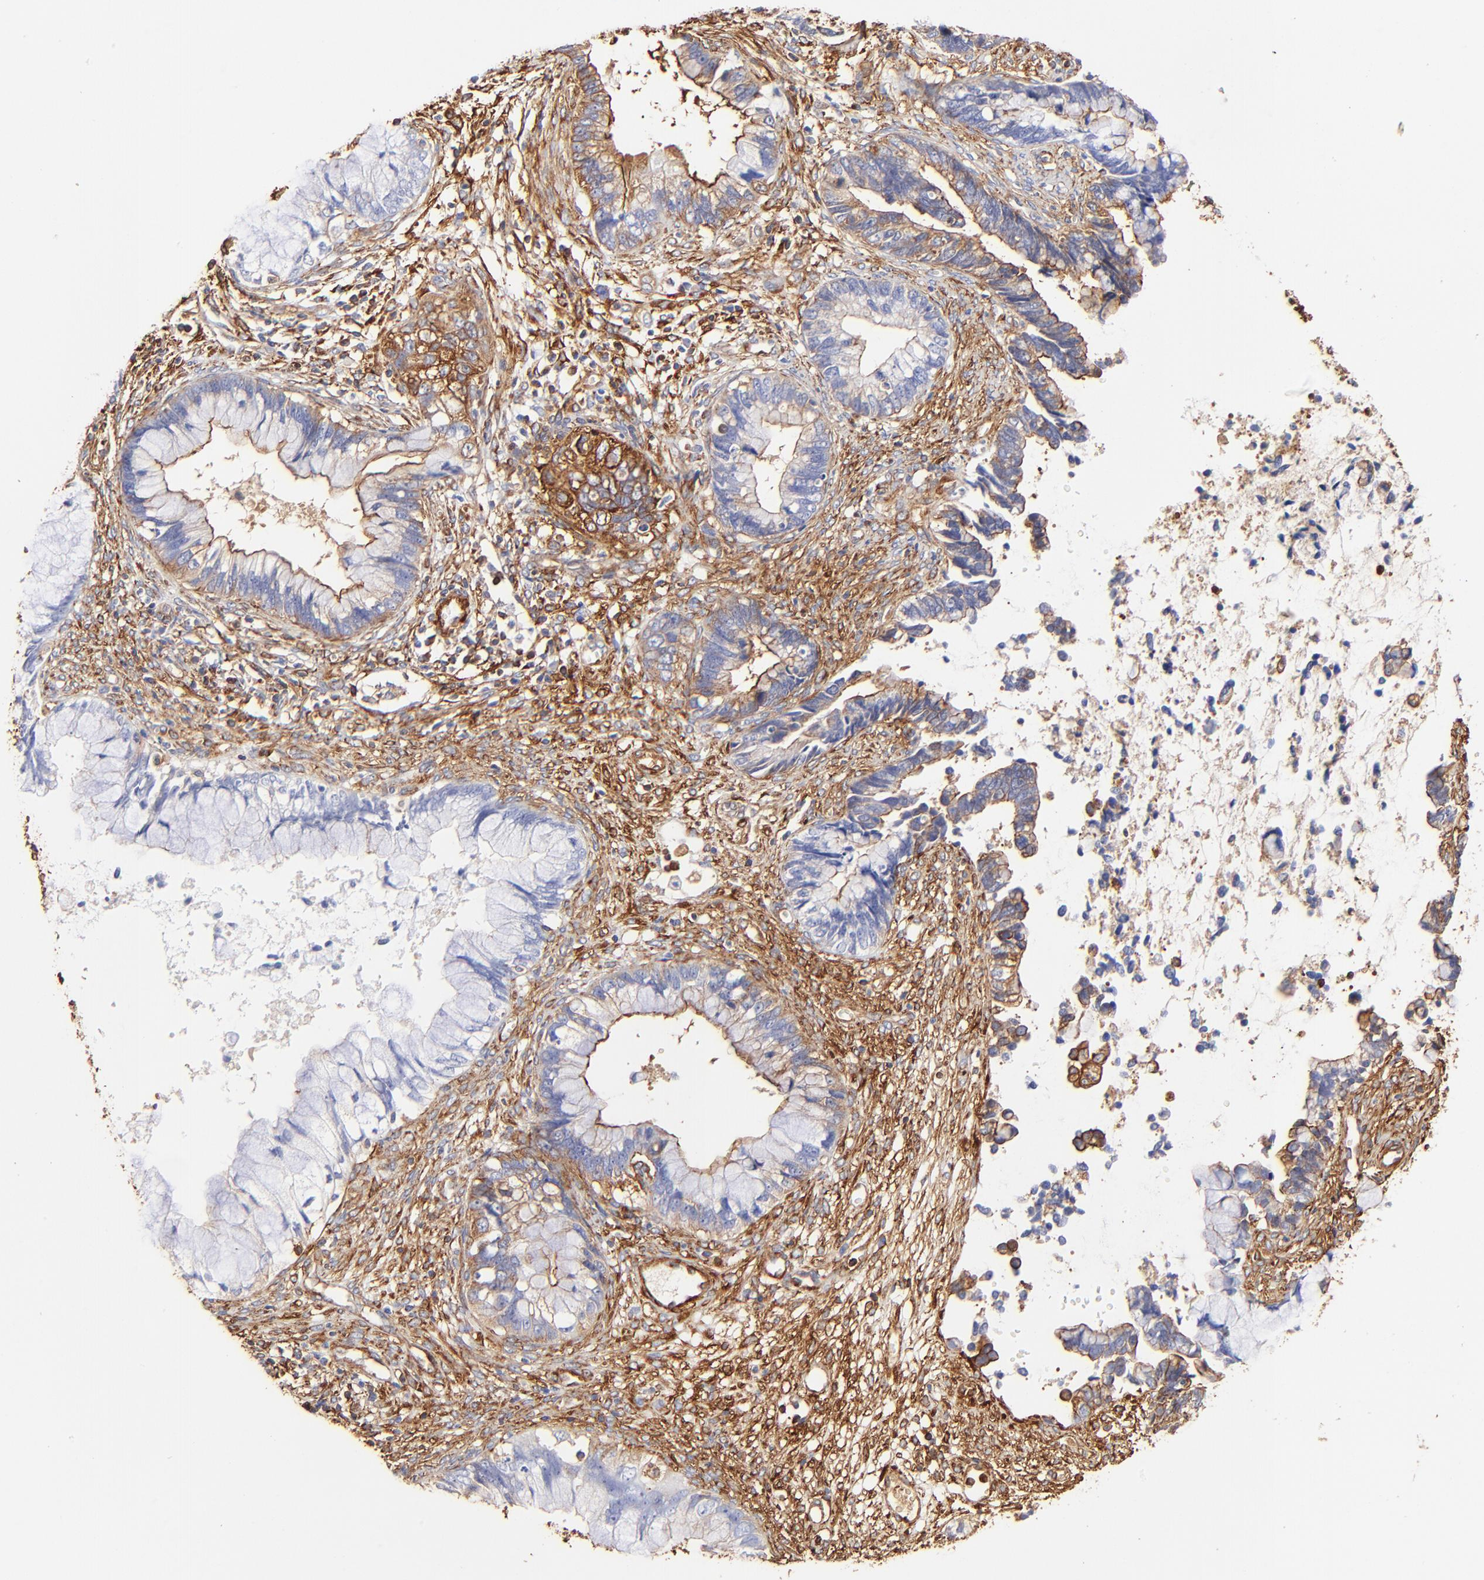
{"staining": {"intensity": "moderate", "quantity": ">75%", "location": "cytoplasmic/membranous"}, "tissue": "cervical cancer", "cell_type": "Tumor cells", "image_type": "cancer", "snomed": [{"axis": "morphology", "description": "Adenocarcinoma, NOS"}, {"axis": "topography", "description": "Cervix"}], "caption": "Protein staining of adenocarcinoma (cervical) tissue reveals moderate cytoplasmic/membranous positivity in approximately >75% of tumor cells.", "gene": "FLNA", "patient": {"sex": "female", "age": 44}}